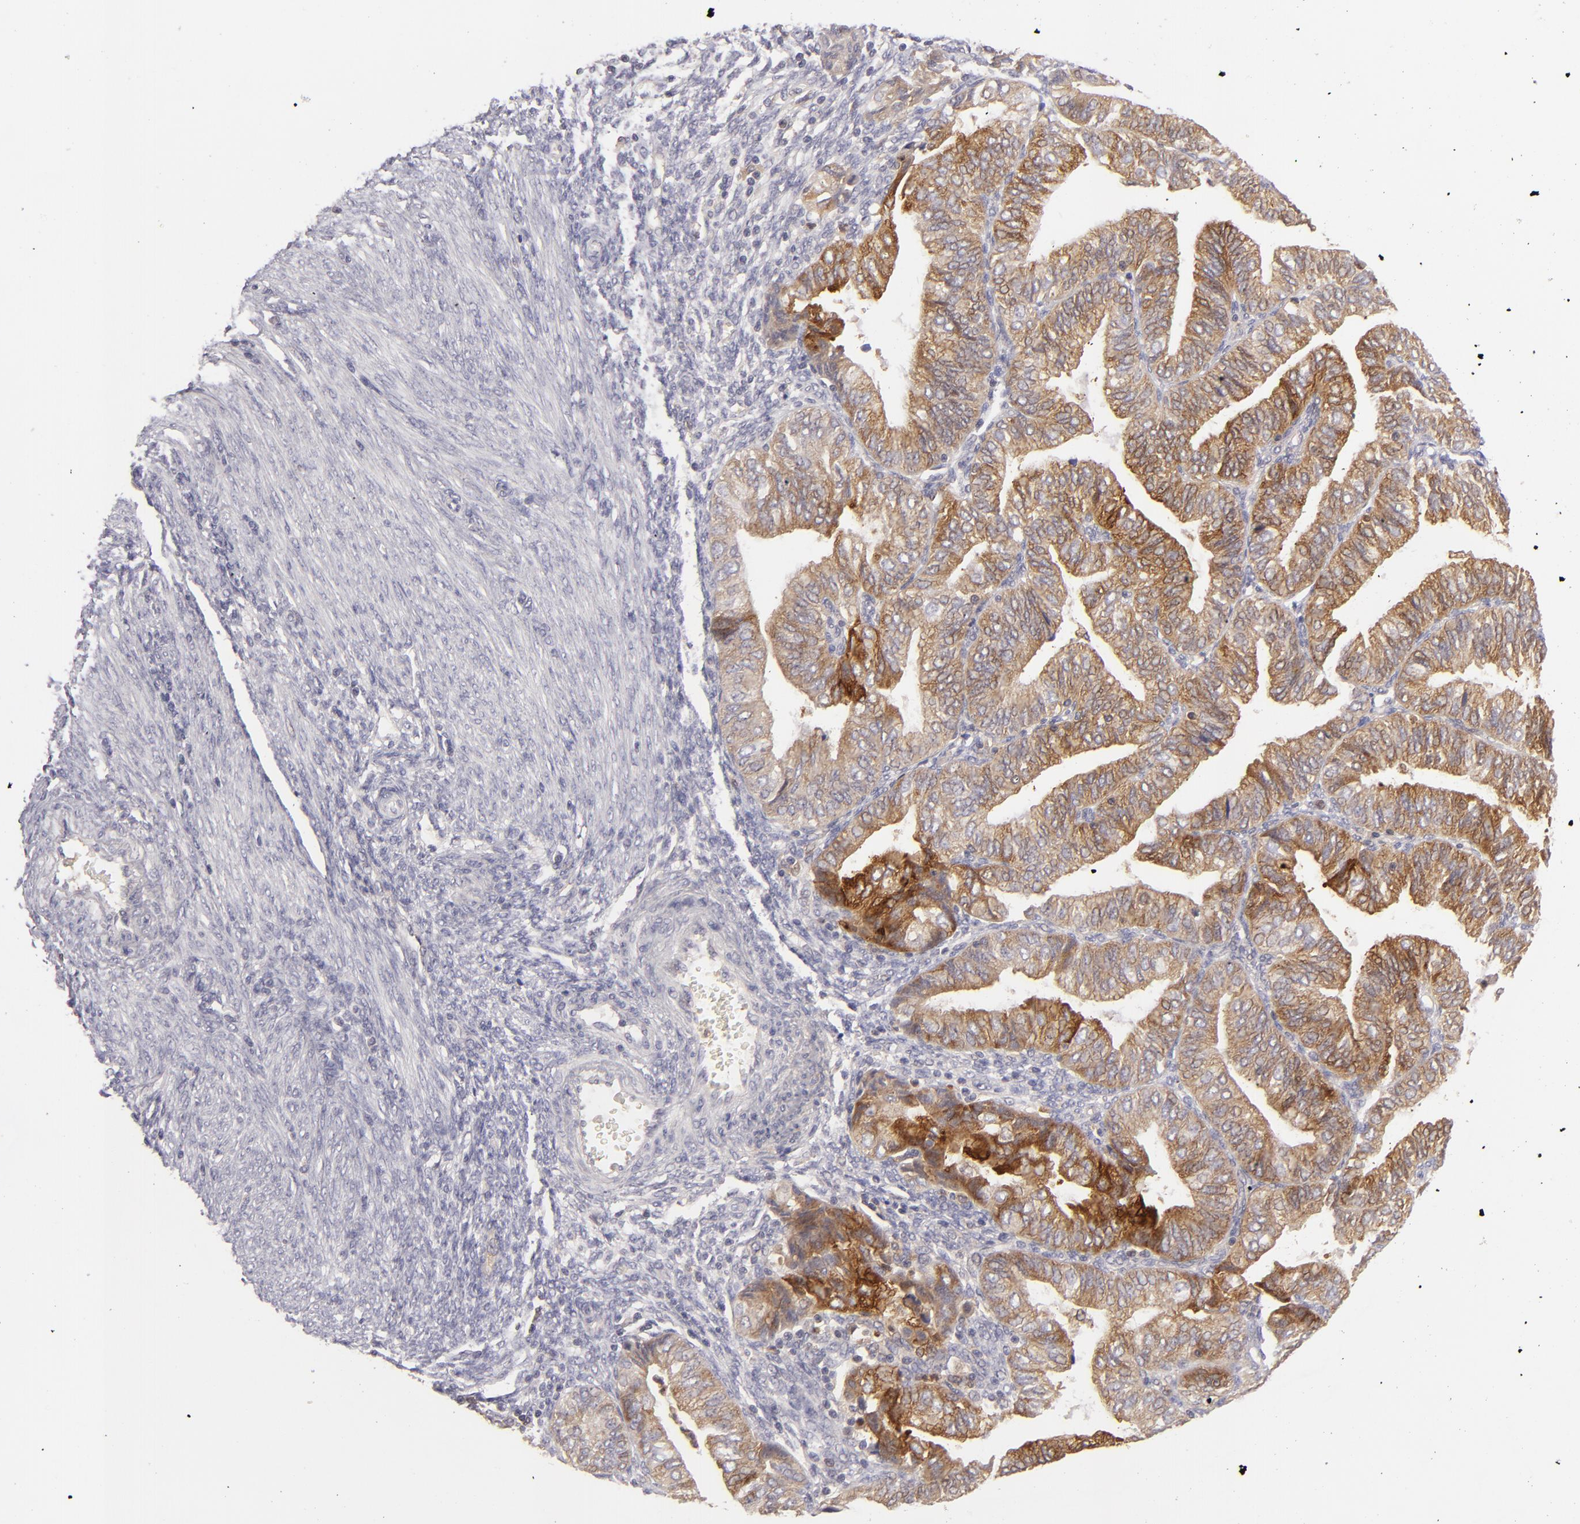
{"staining": {"intensity": "moderate", "quantity": ">75%", "location": "cytoplasmic/membranous"}, "tissue": "endometrial cancer", "cell_type": "Tumor cells", "image_type": "cancer", "snomed": [{"axis": "morphology", "description": "Adenocarcinoma, NOS"}, {"axis": "topography", "description": "Endometrium"}], "caption": "High-magnification brightfield microscopy of adenocarcinoma (endometrial) stained with DAB (3,3'-diaminobenzidine) (brown) and counterstained with hematoxylin (blue). tumor cells exhibit moderate cytoplasmic/membranous staining is appreciated in about>75% of cells. Immunohistochemistry stains the protein of interest in brown and the nuclei are stained blue.", "gene": "MMP10", "patient": {"sex": "female", "age": 51}}